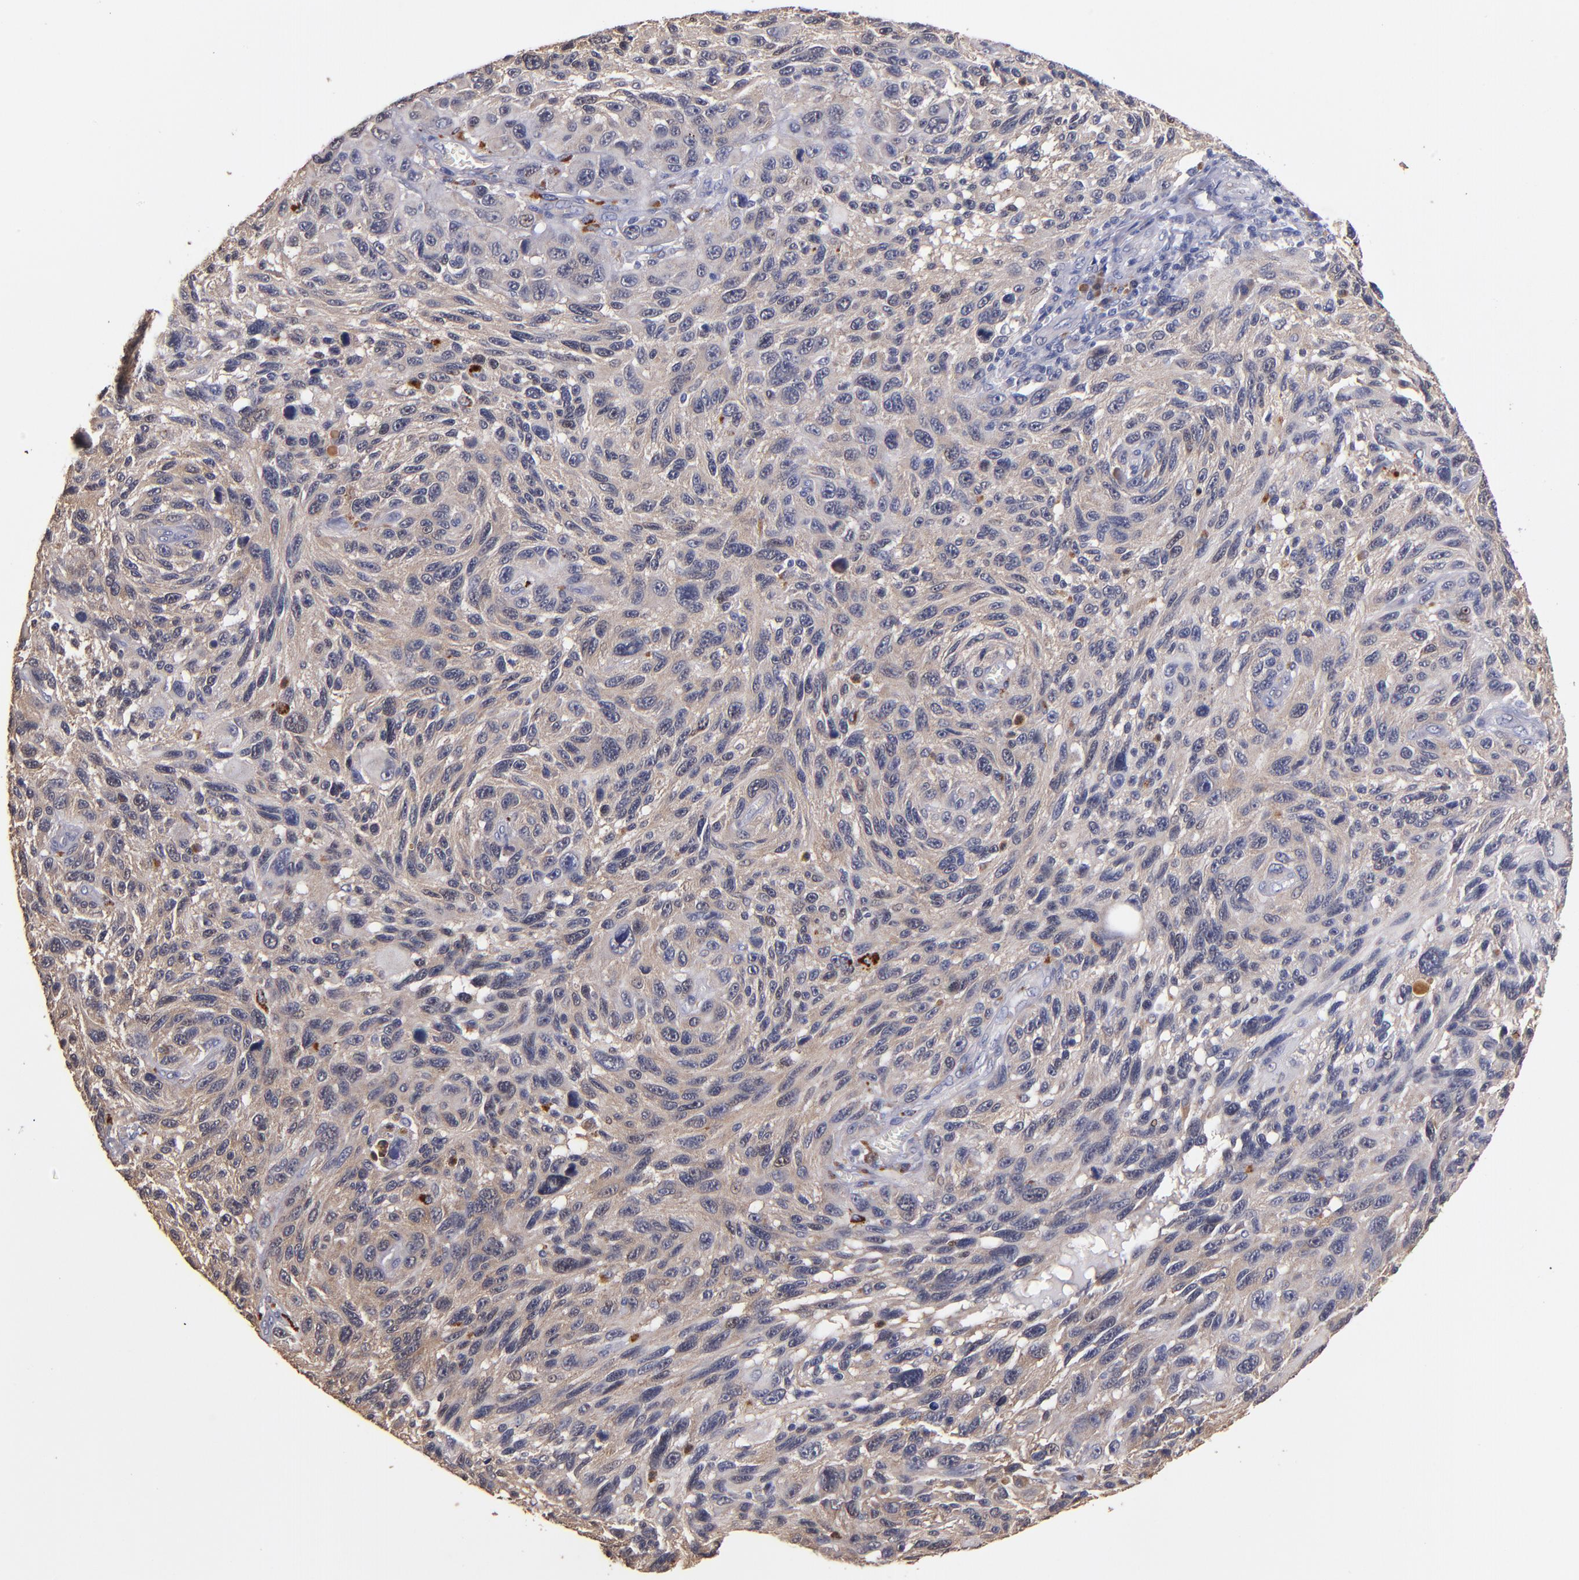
{"staining": {"intensity": "negative", "quantity": "none", "location": "none"}, "tissue": "melanoma", "cell_type": "Tumor cells", "image_type": "cancer", "snomed": [{"axis": "morphology", "description": "Malignant melanoma, NOS"}, {"axis": "topography", "description": "Skin"}], "caption": "IHC image of neoplastic tissue: human malignant melanoma stained with DAB (3,3'-diaminobenzidine) shows no significant protein staining in tumor cells.", "gene": "TTLL12", "patient": {"sex": "male", "age": 53}}